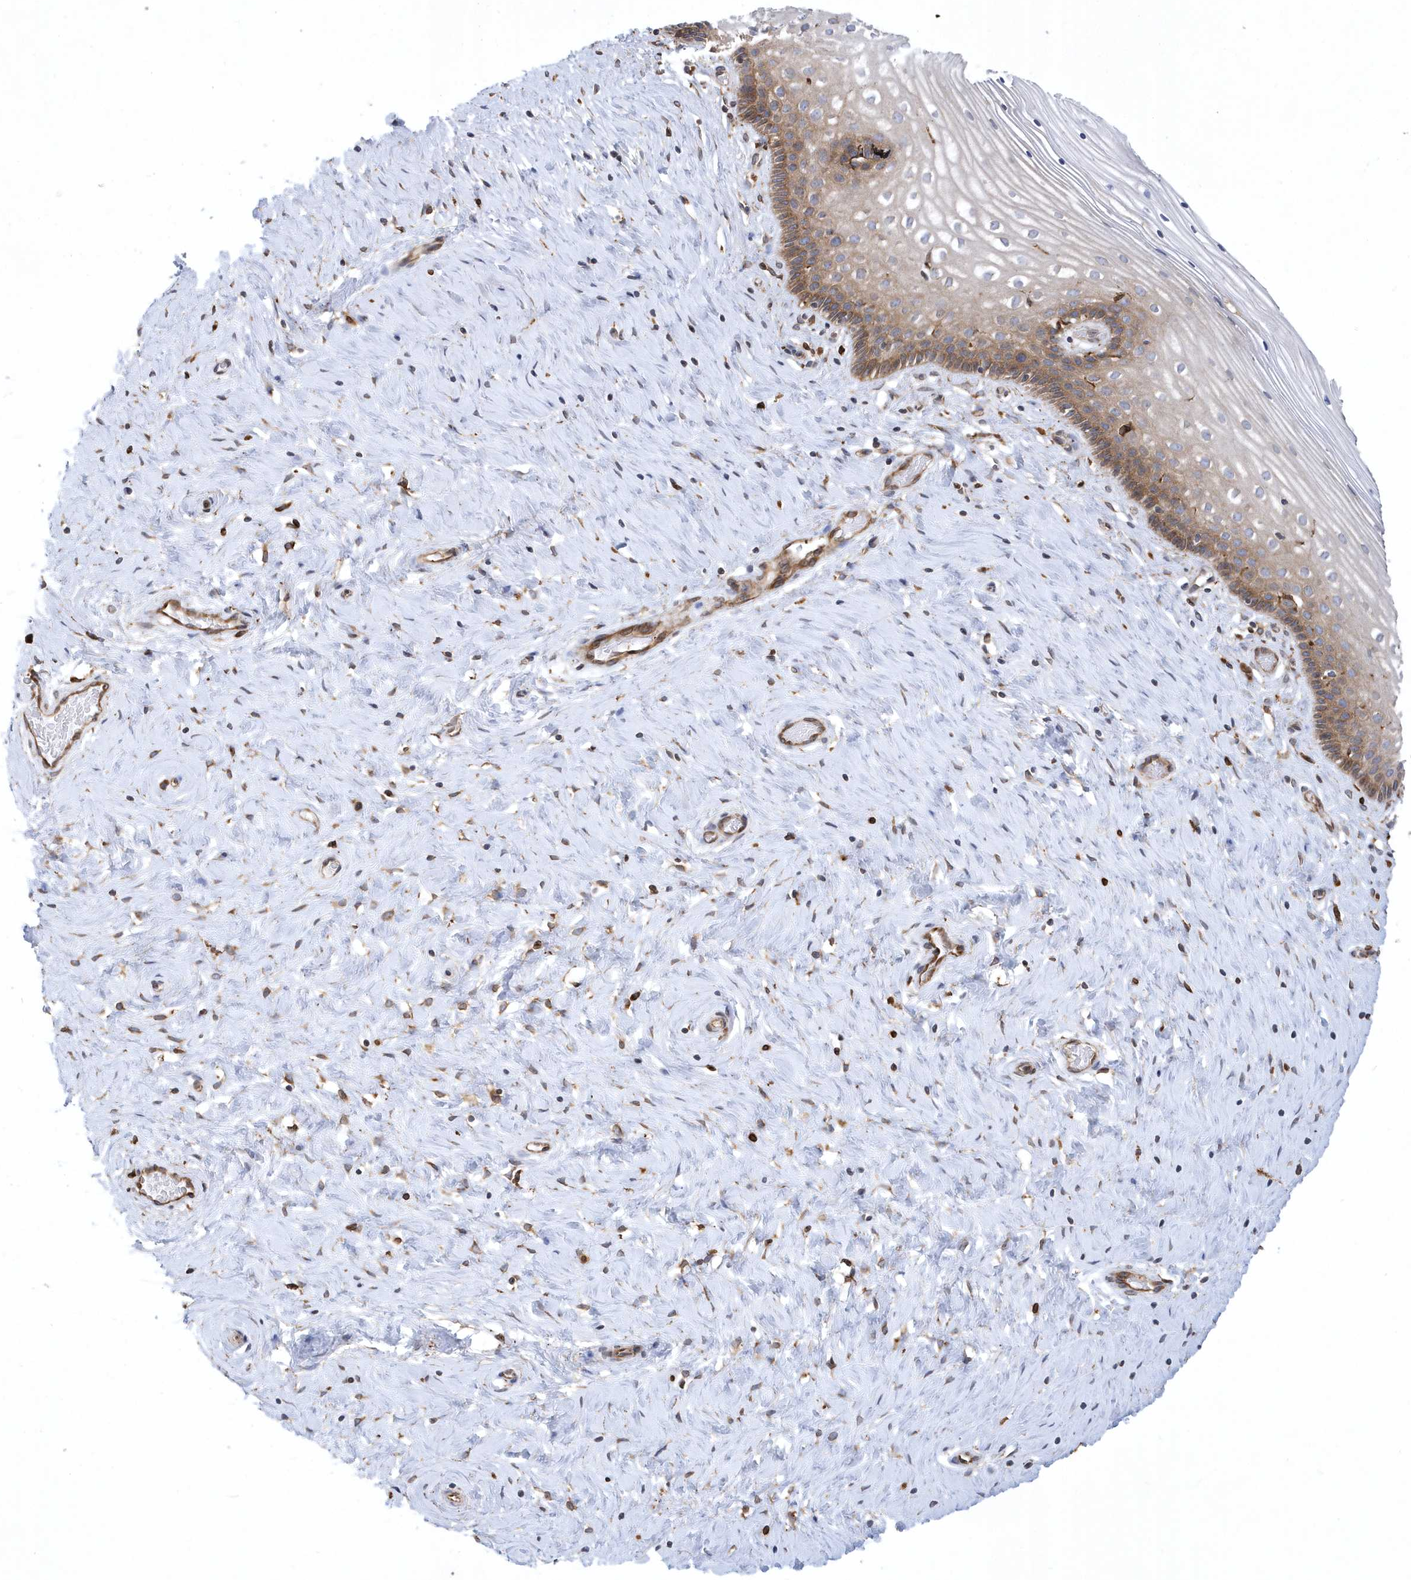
{"staining": {"intensity": "moderate", "quantity": ">75%", "location": "cytoplasmic/membranous"}, "tissue": "cervix", "cell_type": "Glandular cells", "image_type": "normal", "snomed": [{"axis": "morphology", "description": "Normal tissue, NOS"}, {"axis": "topography", "description": "Cervix"}], "caption": "Immunohistochemical staining of normal human cervix displays moderate cytoplasmic/membranous protein positivity in approximately >75% of glandular cells.", "gene": "VAMP7", "patient": {"sex": "female", "age": 33}}